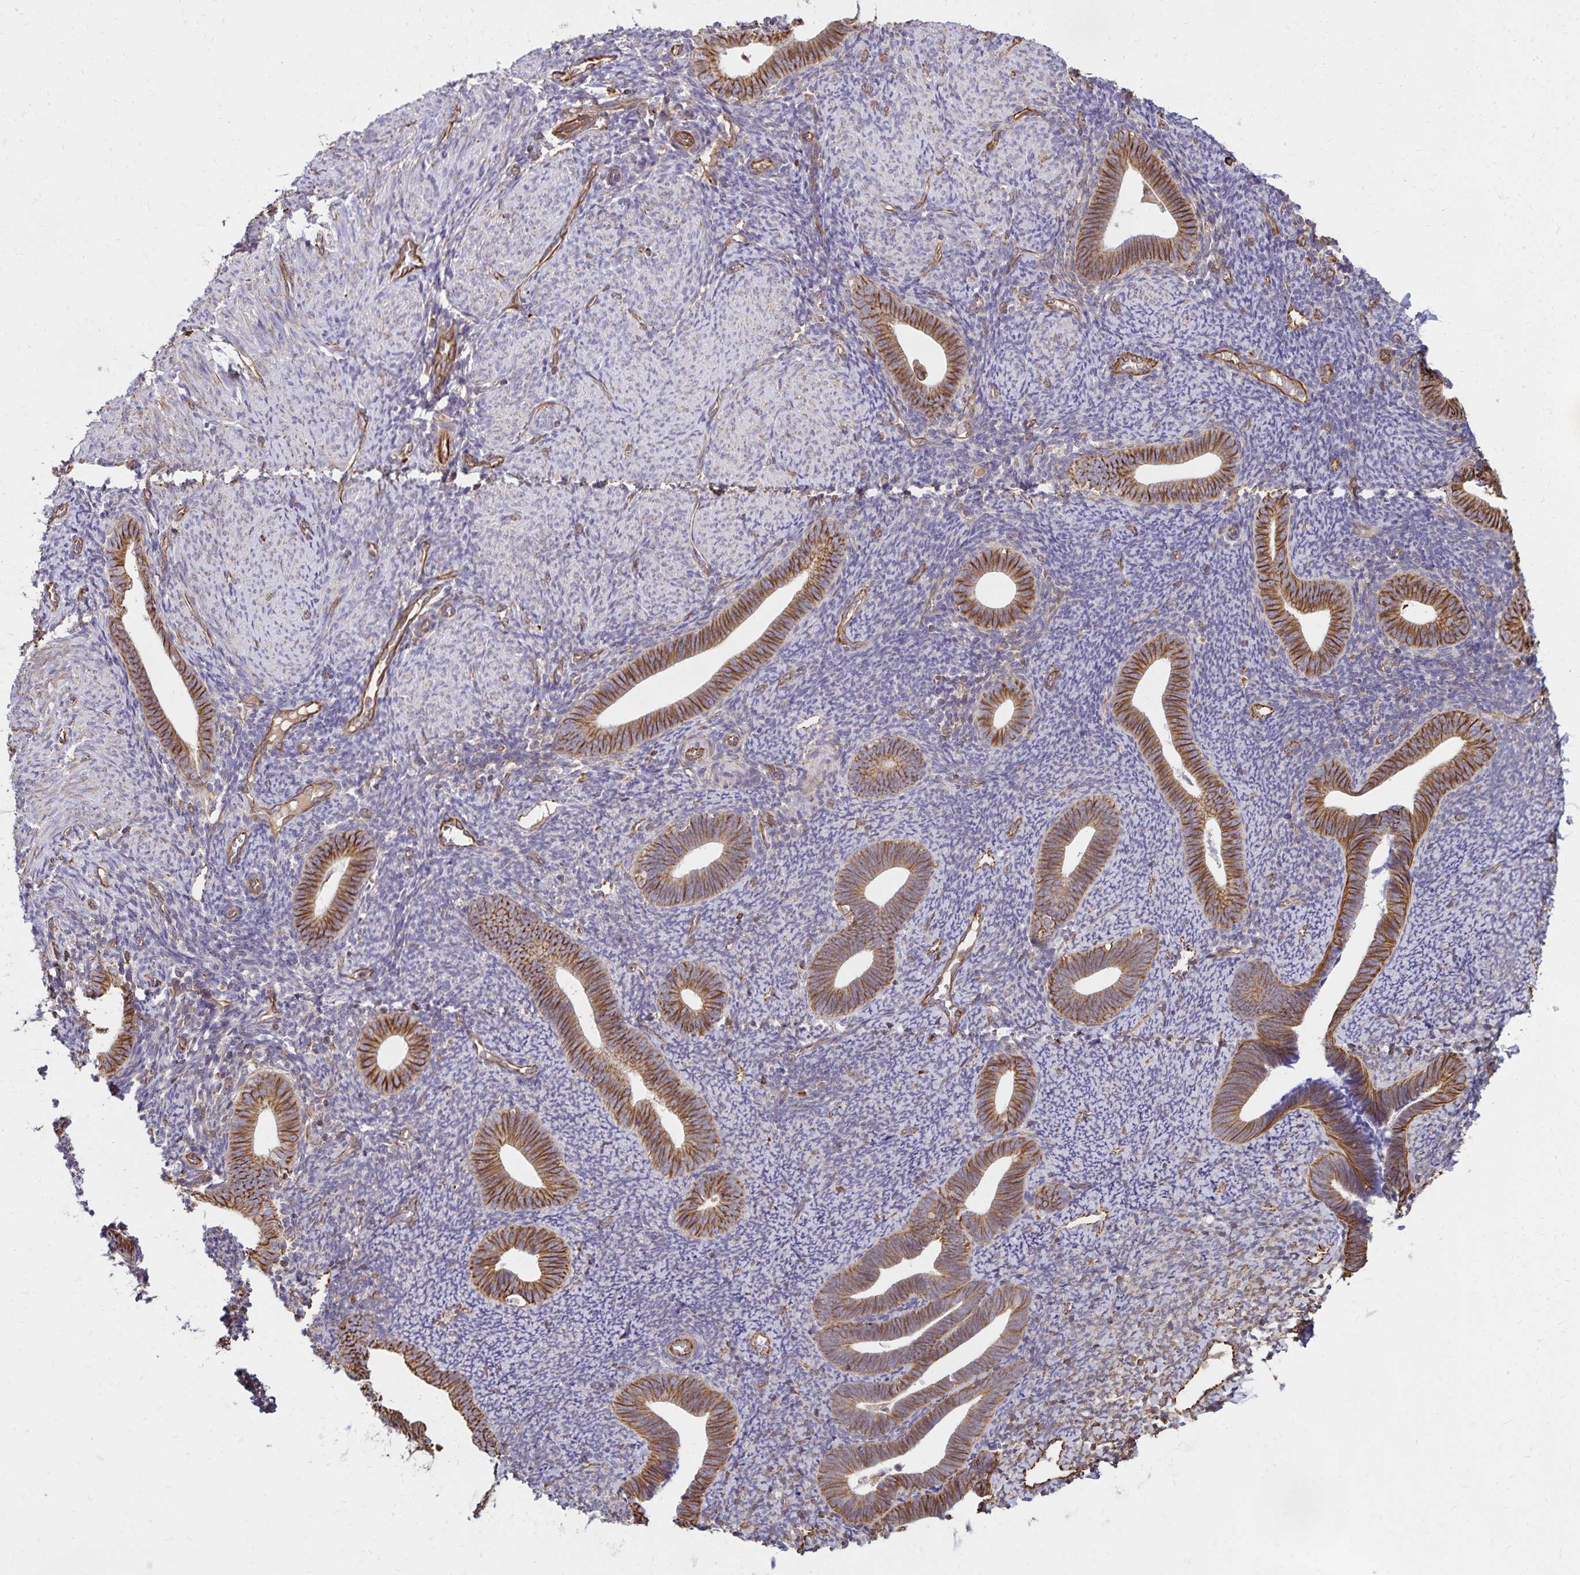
{"staining": {"intensity": "moderate", "quantity": "<25%", "location": "cytoplasmic/membranous"}, "tissue": "endometrium", "cell_type": "Cells in endometrial stroma", "image_type": "normal", "snomed": [{"axis": "morphology", "description": "Normal tissue, NOS"}, {"axis": "topography", "description": "Endometrium"}], "caption": "Protein staining shows moderate cytoplasmic/membranous expression in approximately <25% of cells in endometrial stroma in unremarkable endometrium. (IHC, brightfield microscopy, high magnification).", "gene": "TRPV6", "patient": {"sex": "female", "age": 39}}